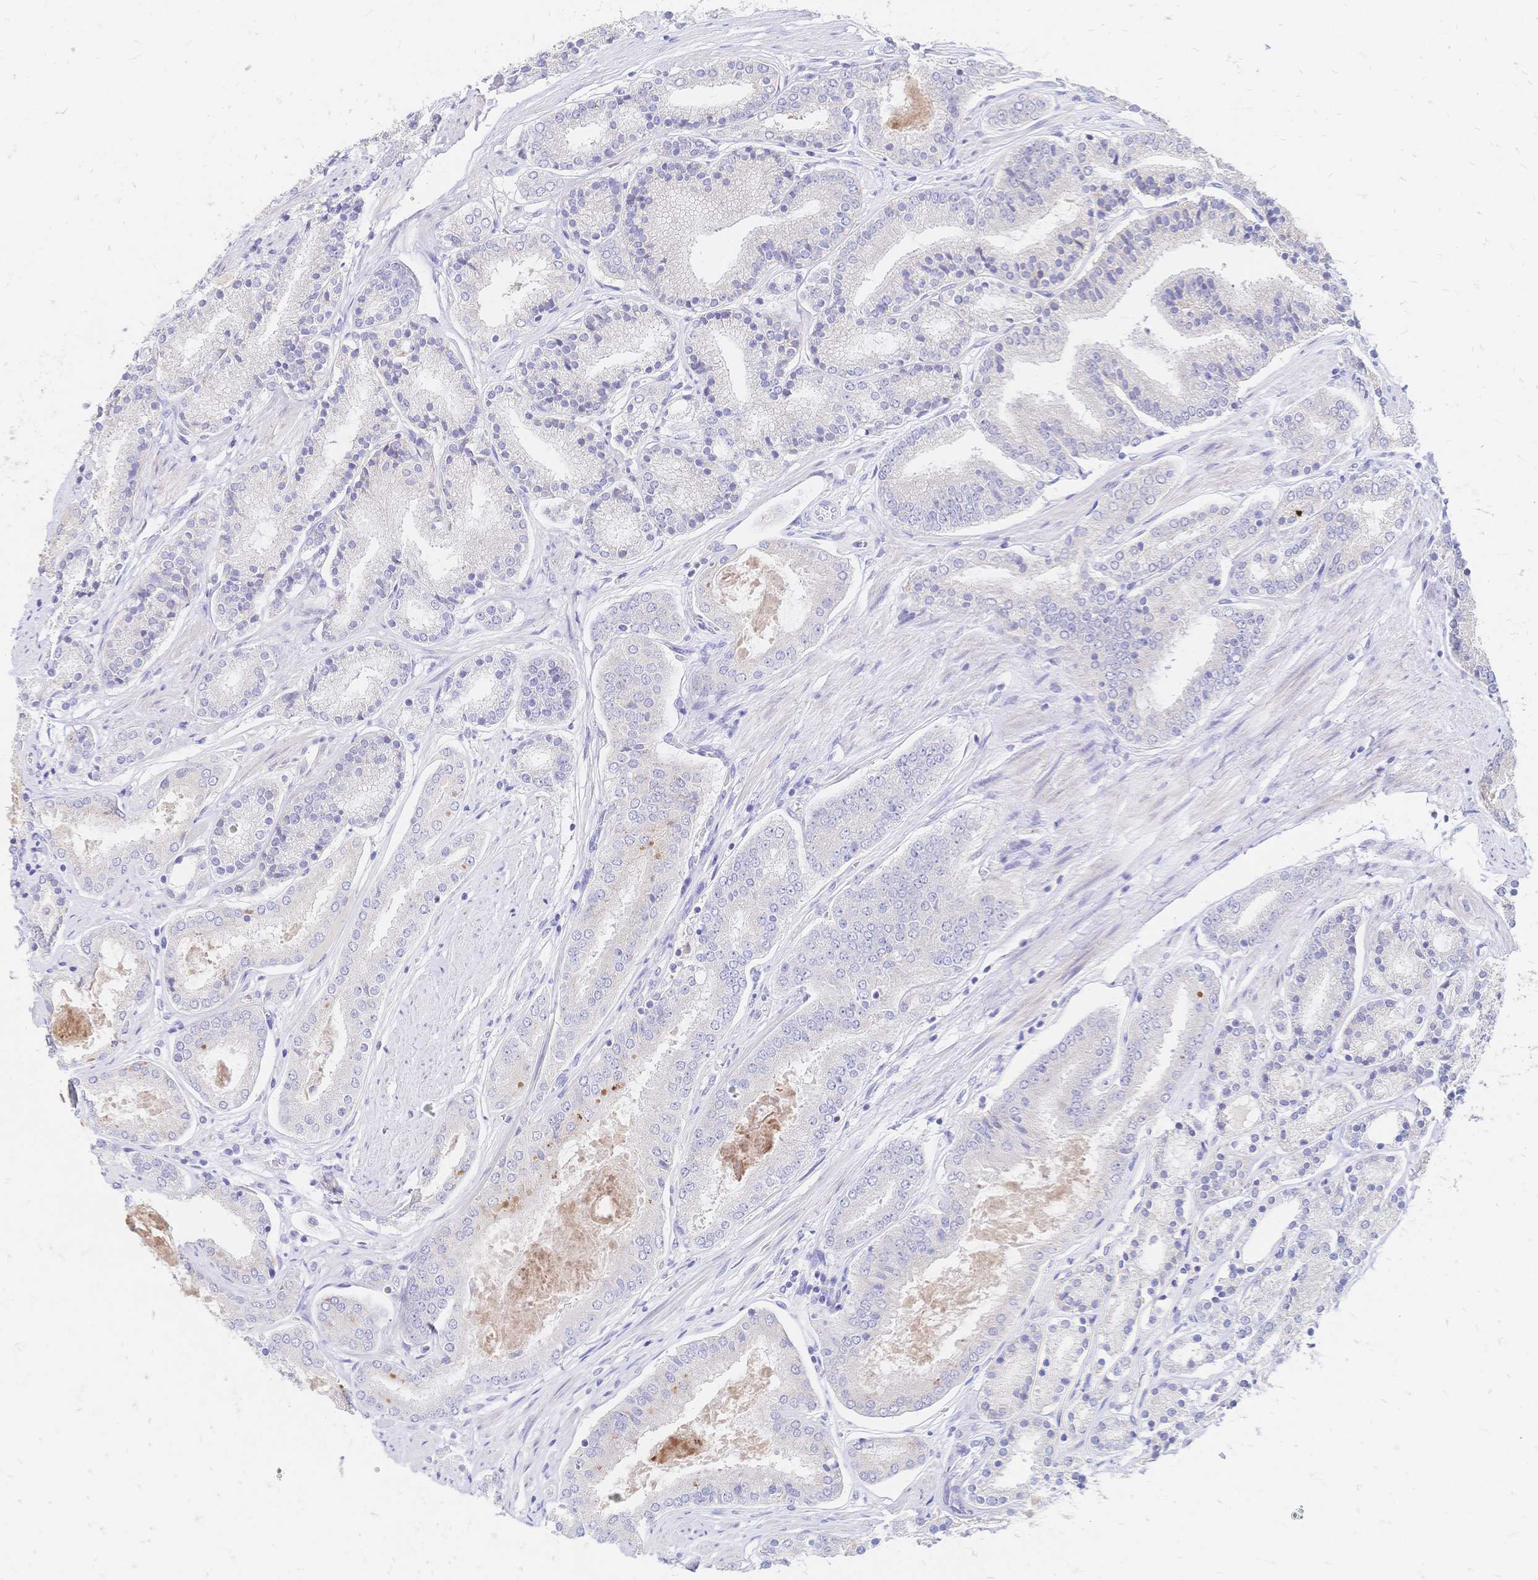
{"staining": {"intensity": "negative", "quantity": "none", "location": "none"}, "tissue": "prostate cancer", "cell_type": "Tumor cells", "image_type": "cancer", "snomed": [{"axis": "morphology", "description": "Adenocarcinoma, High grade"}, {"axis": "topography", "description": "Prostate"}], "caption": "Prostate cancer was stained to show a protein in brown. There is no significant positivity in tumor cells.", "gene": "VWC2L", "patient": {"sex": "male", "age": 63}}